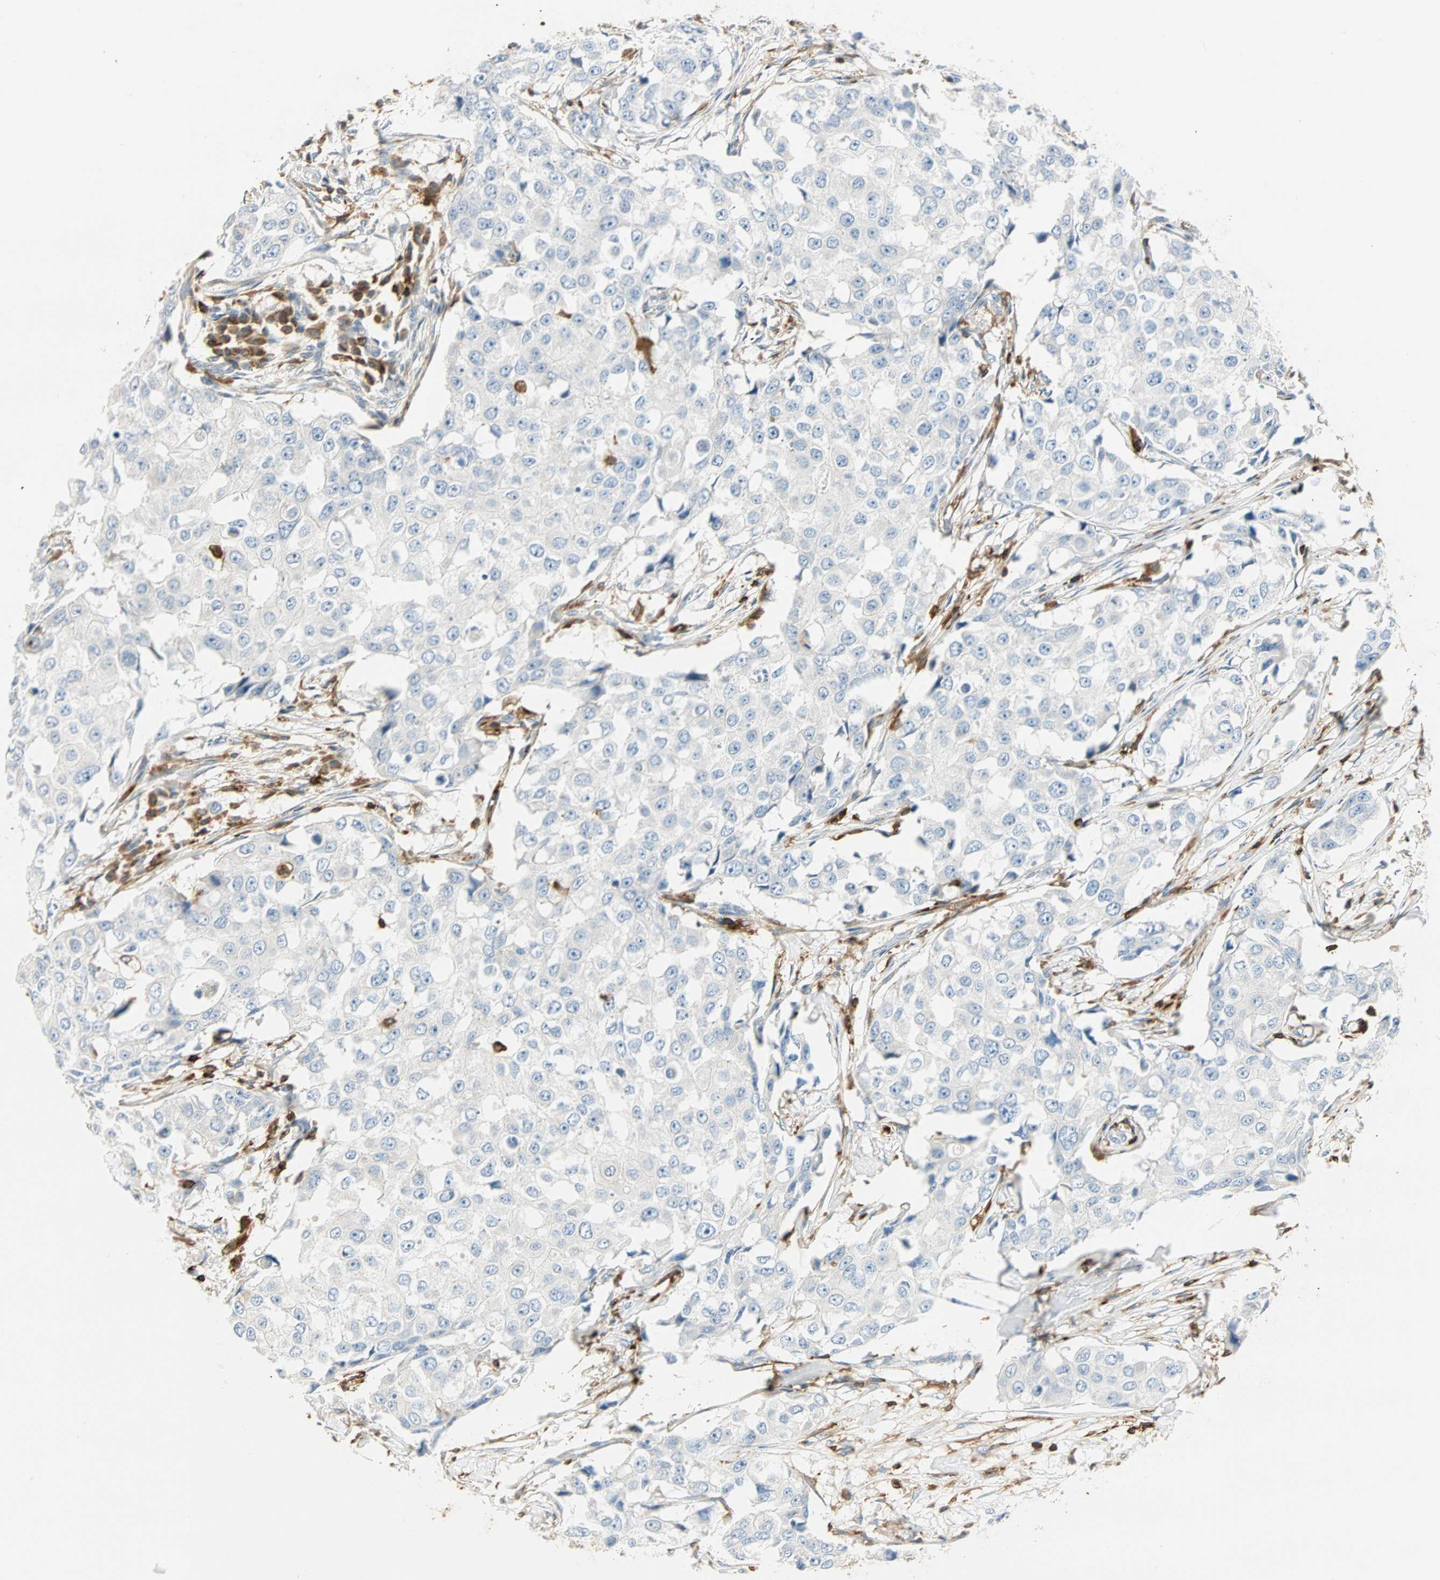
{"staining": {"intensity": "negative", "quantity": "none", "location": "none"}, "tissue": "breast cancer", "cell_type": "Tumor cells", "image_type": "cancer", "snomed": [{"axis": "morphology", "description": "Duct carcinoma"}, {"axis": "topography", "description": "Breast"}], "caption": "Breast cancer (infiltrating ductal carcinoma) was stained to show a protein in brown. There is no significant expression in tumor cells.", "gene": "FMNL1", "patient": {"sex": "female", "age": 27}}